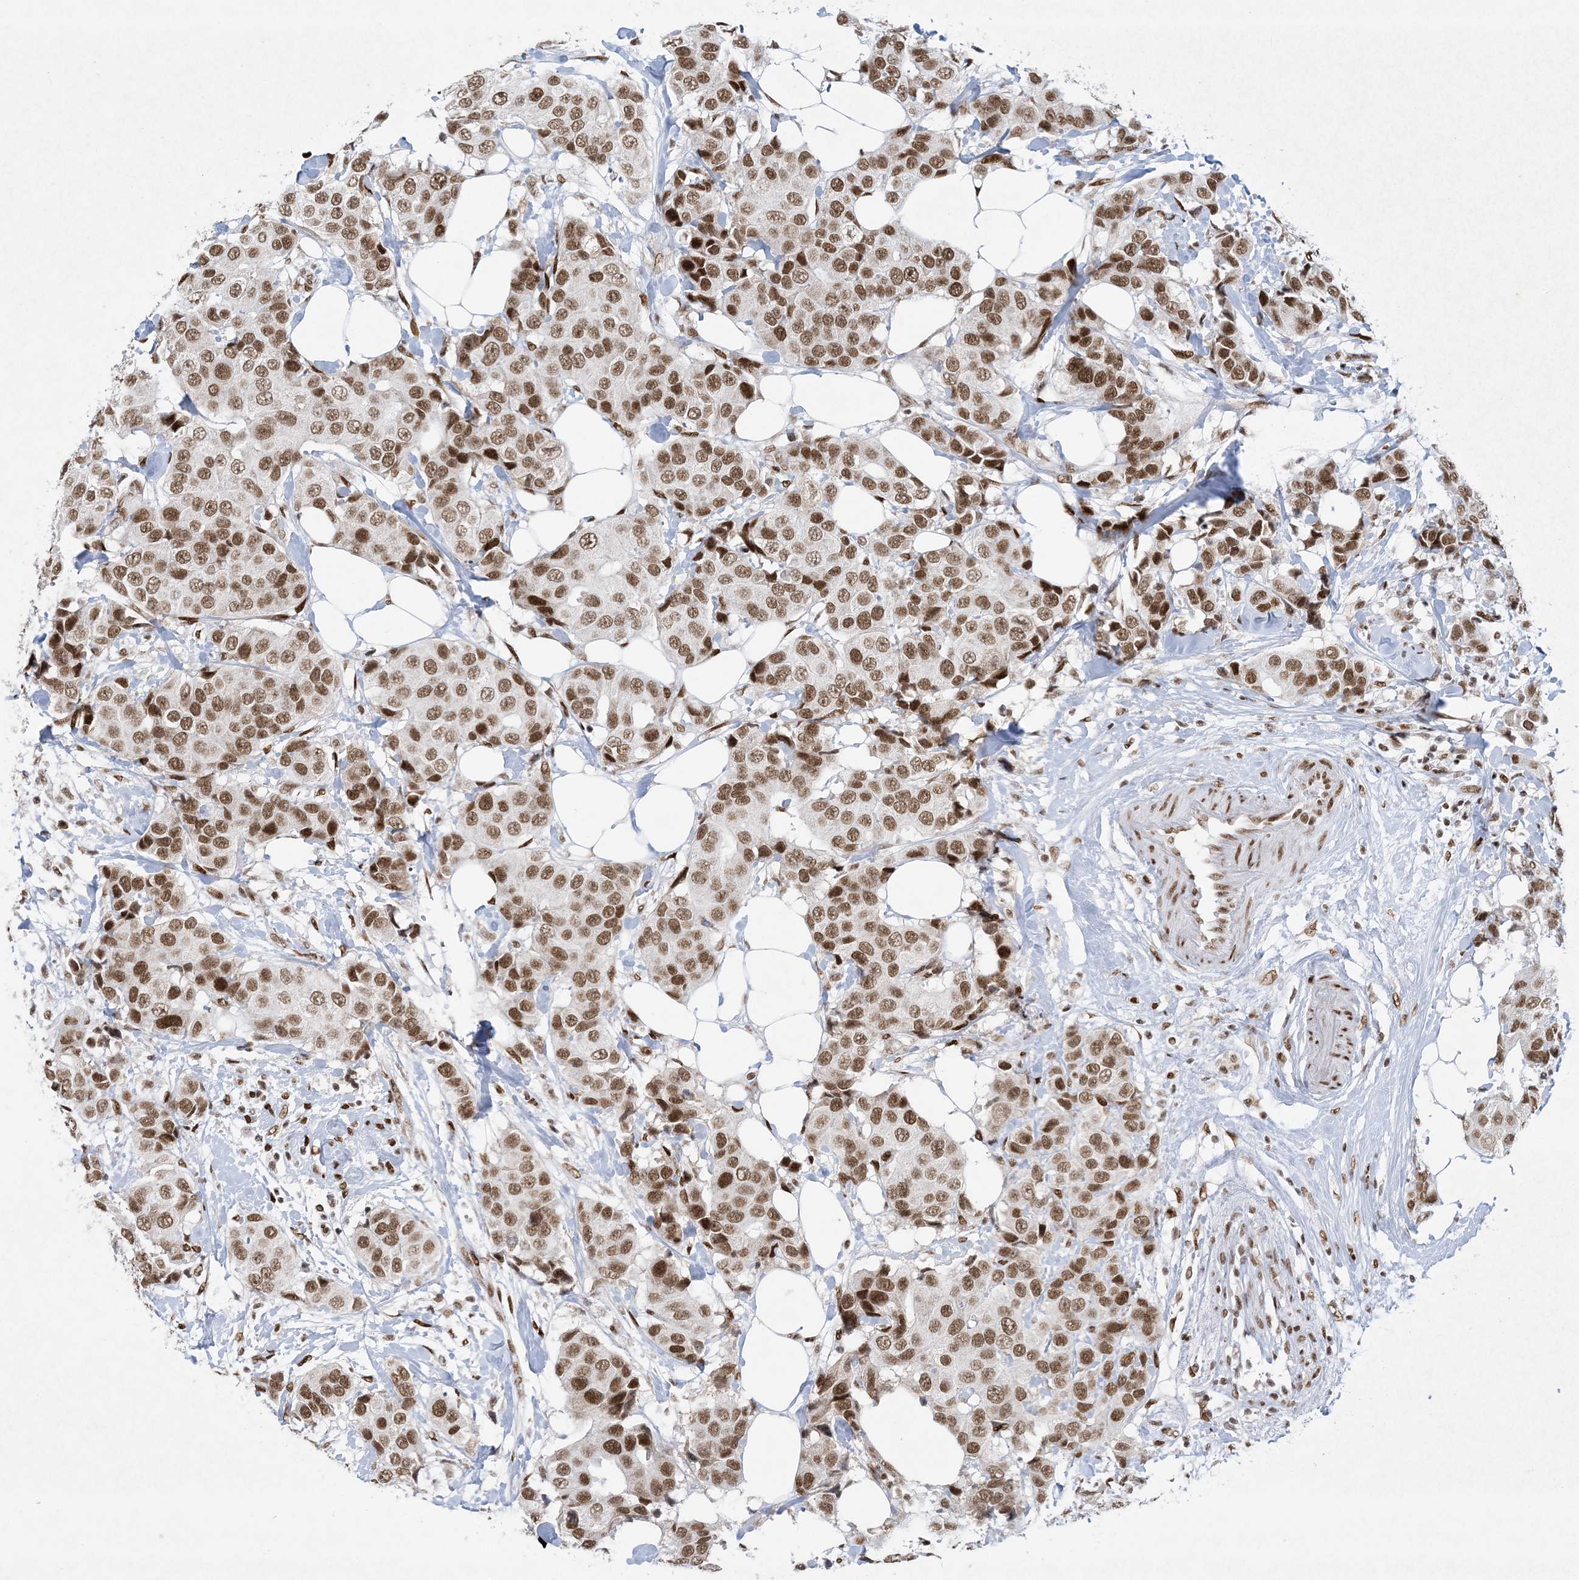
{"staining": {"intensity": "moderate", "quantity": ">75%", "location": "nuclear"}, "tissue": "breast cancer", "cell_type": "Tumor cells", "image_type": "cancer", "snomed": [{"axis": "morphology", "description": "Normal tissue, NOS"}, {"axis": "morphology", "description": "Duct carcinoma"}, {"axis": "topography", "description": "Breast"}], "caption": "Breast cancer (infiltrating ductal carcinoma) stained with a protein marker displays moderate staining in tumor cells.", "gene": "PKNOX2", "patient": {"sex": "female", "age": 39}}